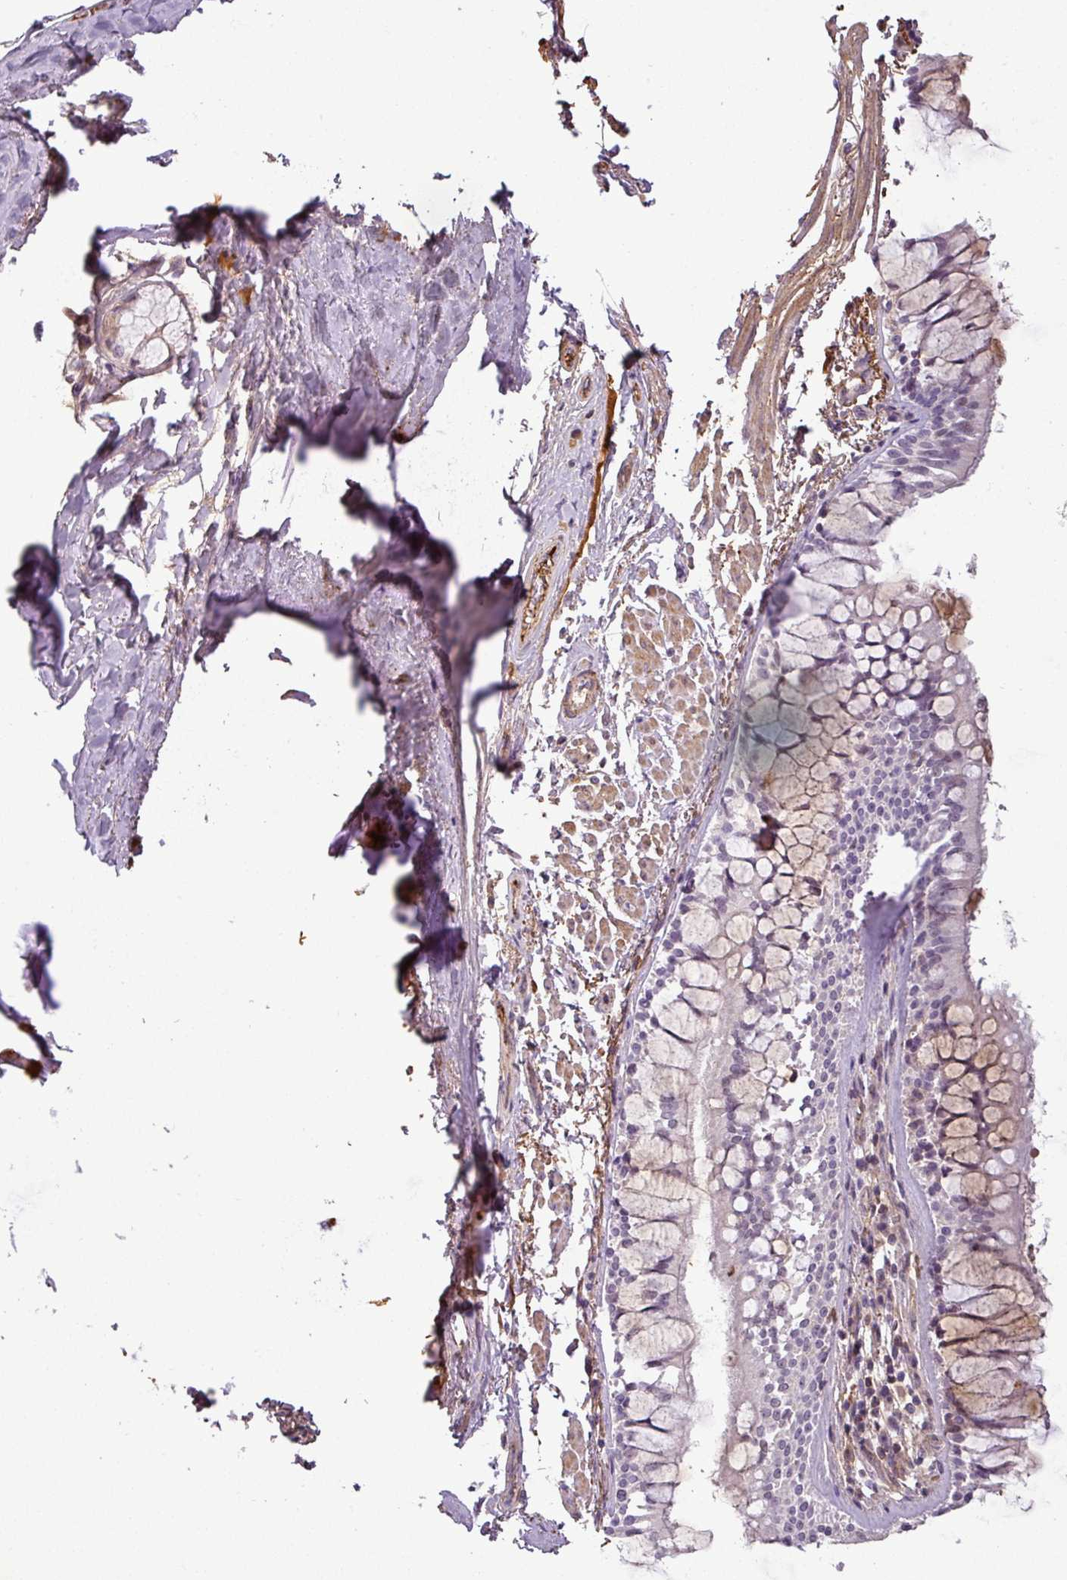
{"staining": {"intensity": "negative", "quantity": "none", "location": "none"}, "tissue": "bronchus", "cell_type": "Respiratory epithelial cells", "image_type": "normal", "snomed": [{"axis": "morphology", "description": "Normal tissue, NOS"}, {"axis": "topography", "description": "Bronchus"}], "caption": "A high-resolution histopathology image shows IHC staining of normal bronchus, which shows no significant positivity in respiratory epithelial cells.", "gene": "APOC1", "patient": {"sex": "male", "age": 70}}